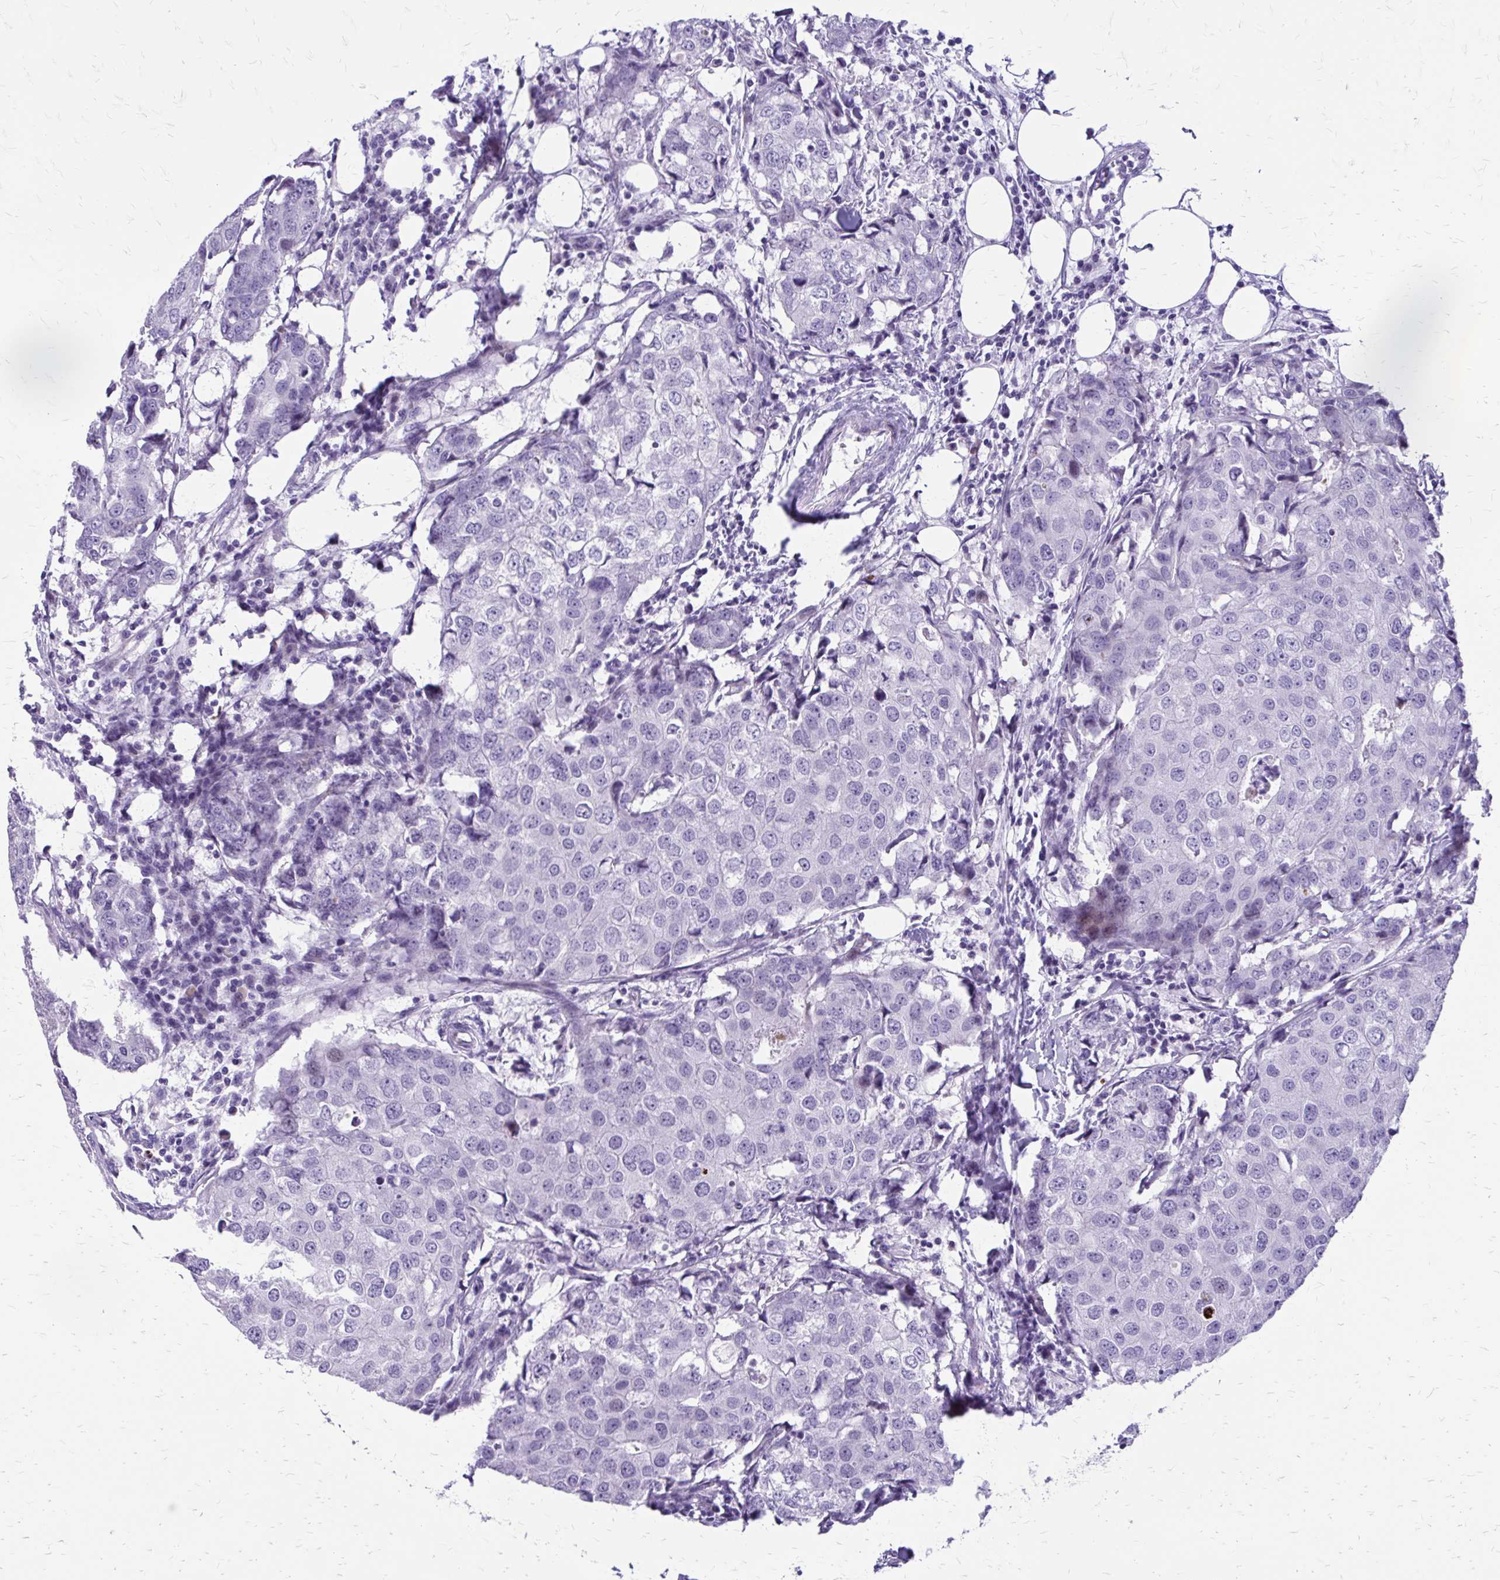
{"staining": {"intensity": "negative", "quantity": "none", "location": "none"}, "tissue": "breast cancer", "cell_type": "Tumor cells", "image_type": "cancer", "snomed": [{"axis": "morphology", "description": "Duct carcinoma"}, {"axis": "topography", "description": "Breast"}], "caption": "Protein analysis of breast infiltrating ductal carcinoma demonstrates no significant staining in tumor cells.", "gene": "LCN15", "patient": {"sex": "female", "age": 27}}